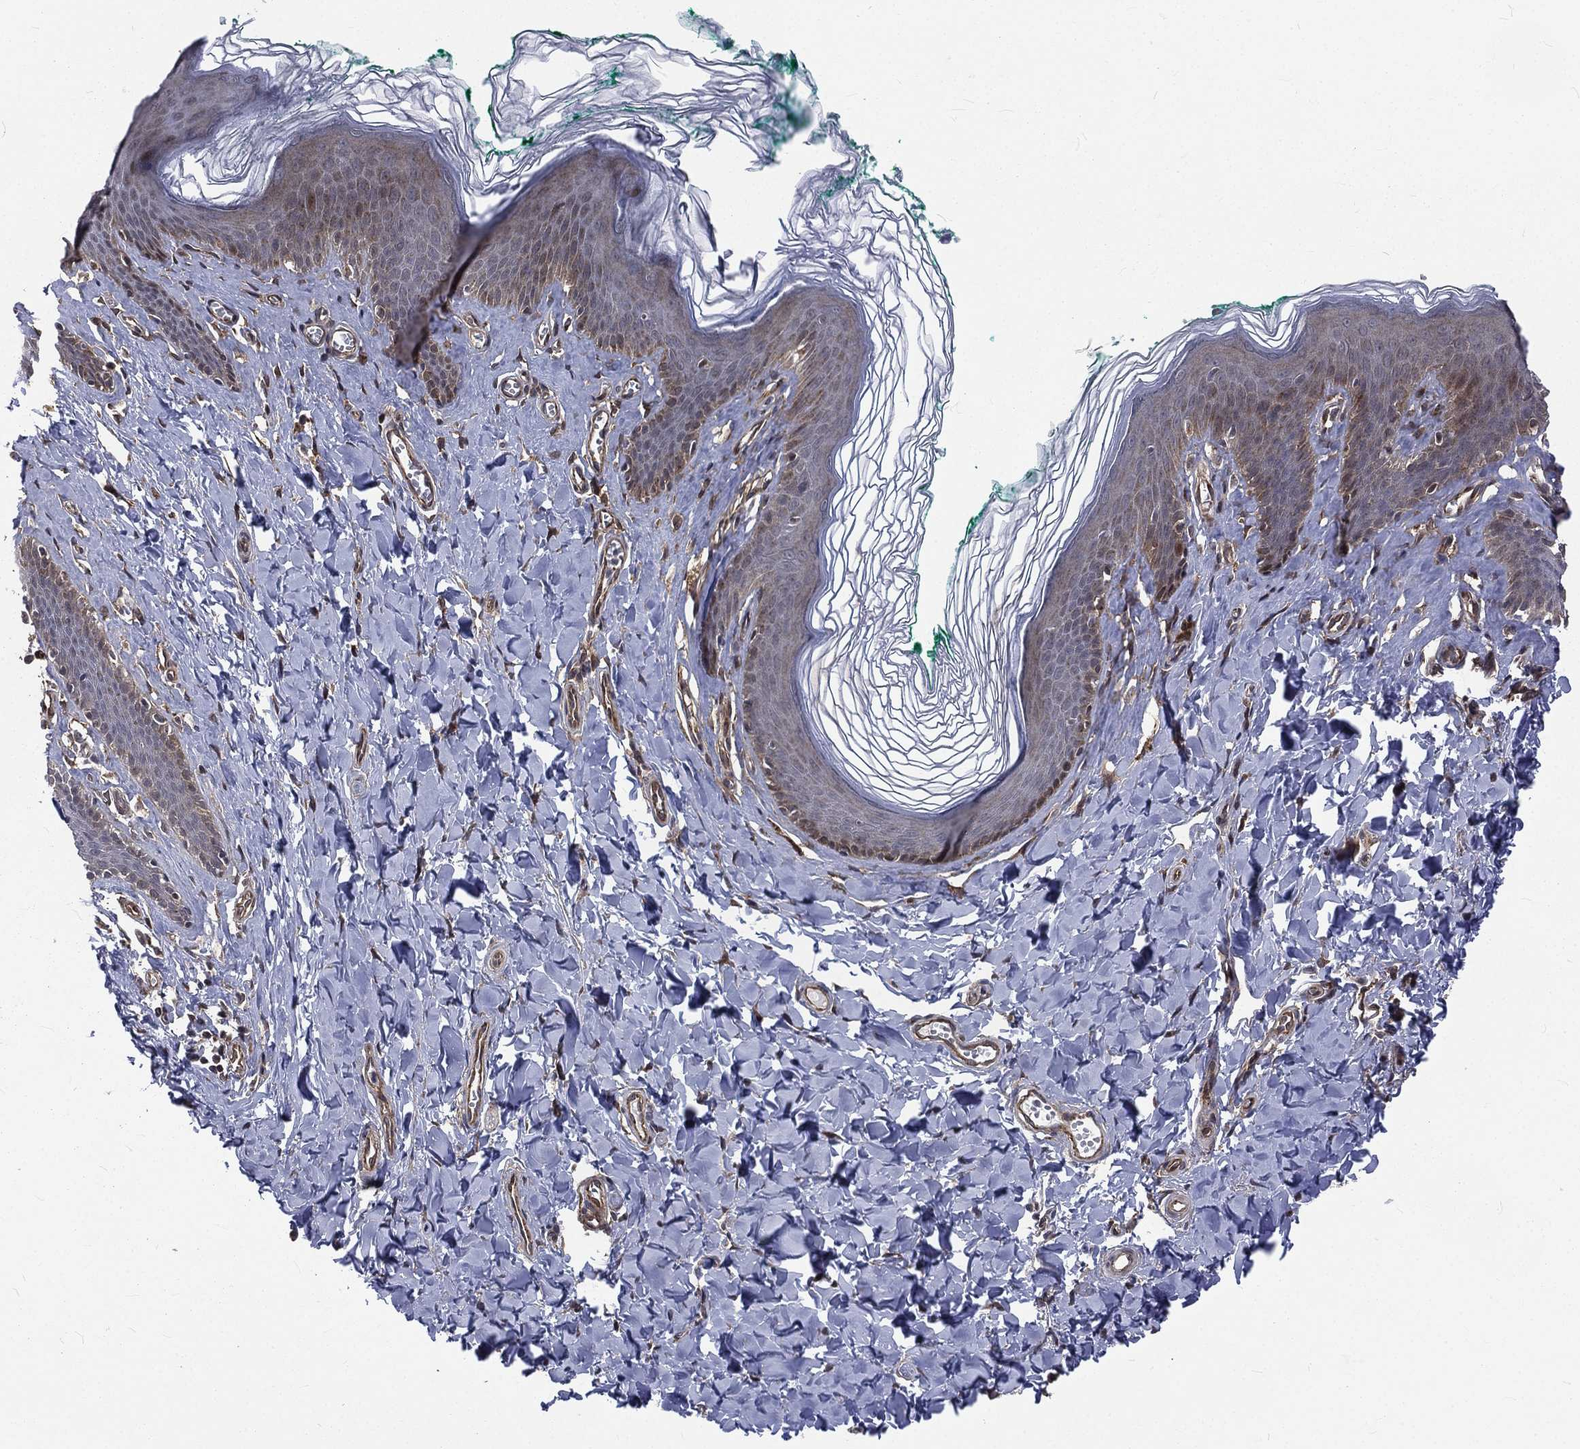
{"staining": {"intensity": "strong", "quantity": "25%-75%", "location": "cytoplasmic/membranous,nuclear"}, "tissue": "skin", "cell_type": "Epidermal cells", "image_type": "normal", "snomed": [{"axis": "morphology", "description": "Normal tissue, NOS"}, {"axis": "topography", "description": "Vulva"}], "caption": "The photomicrograph shows immunohistochemical staining of benign skin. There is strong cytoplasmic/membranous,nuclear positivity is appreciated in approximately 25%-75% of epidermal cells. The staining was performed using DAB, with brown indicating positive protein expression. Nuclei are stained blue with hematoxylin.", "gene": "ARL3", "patient": {"sex": "female", "age": 66}}